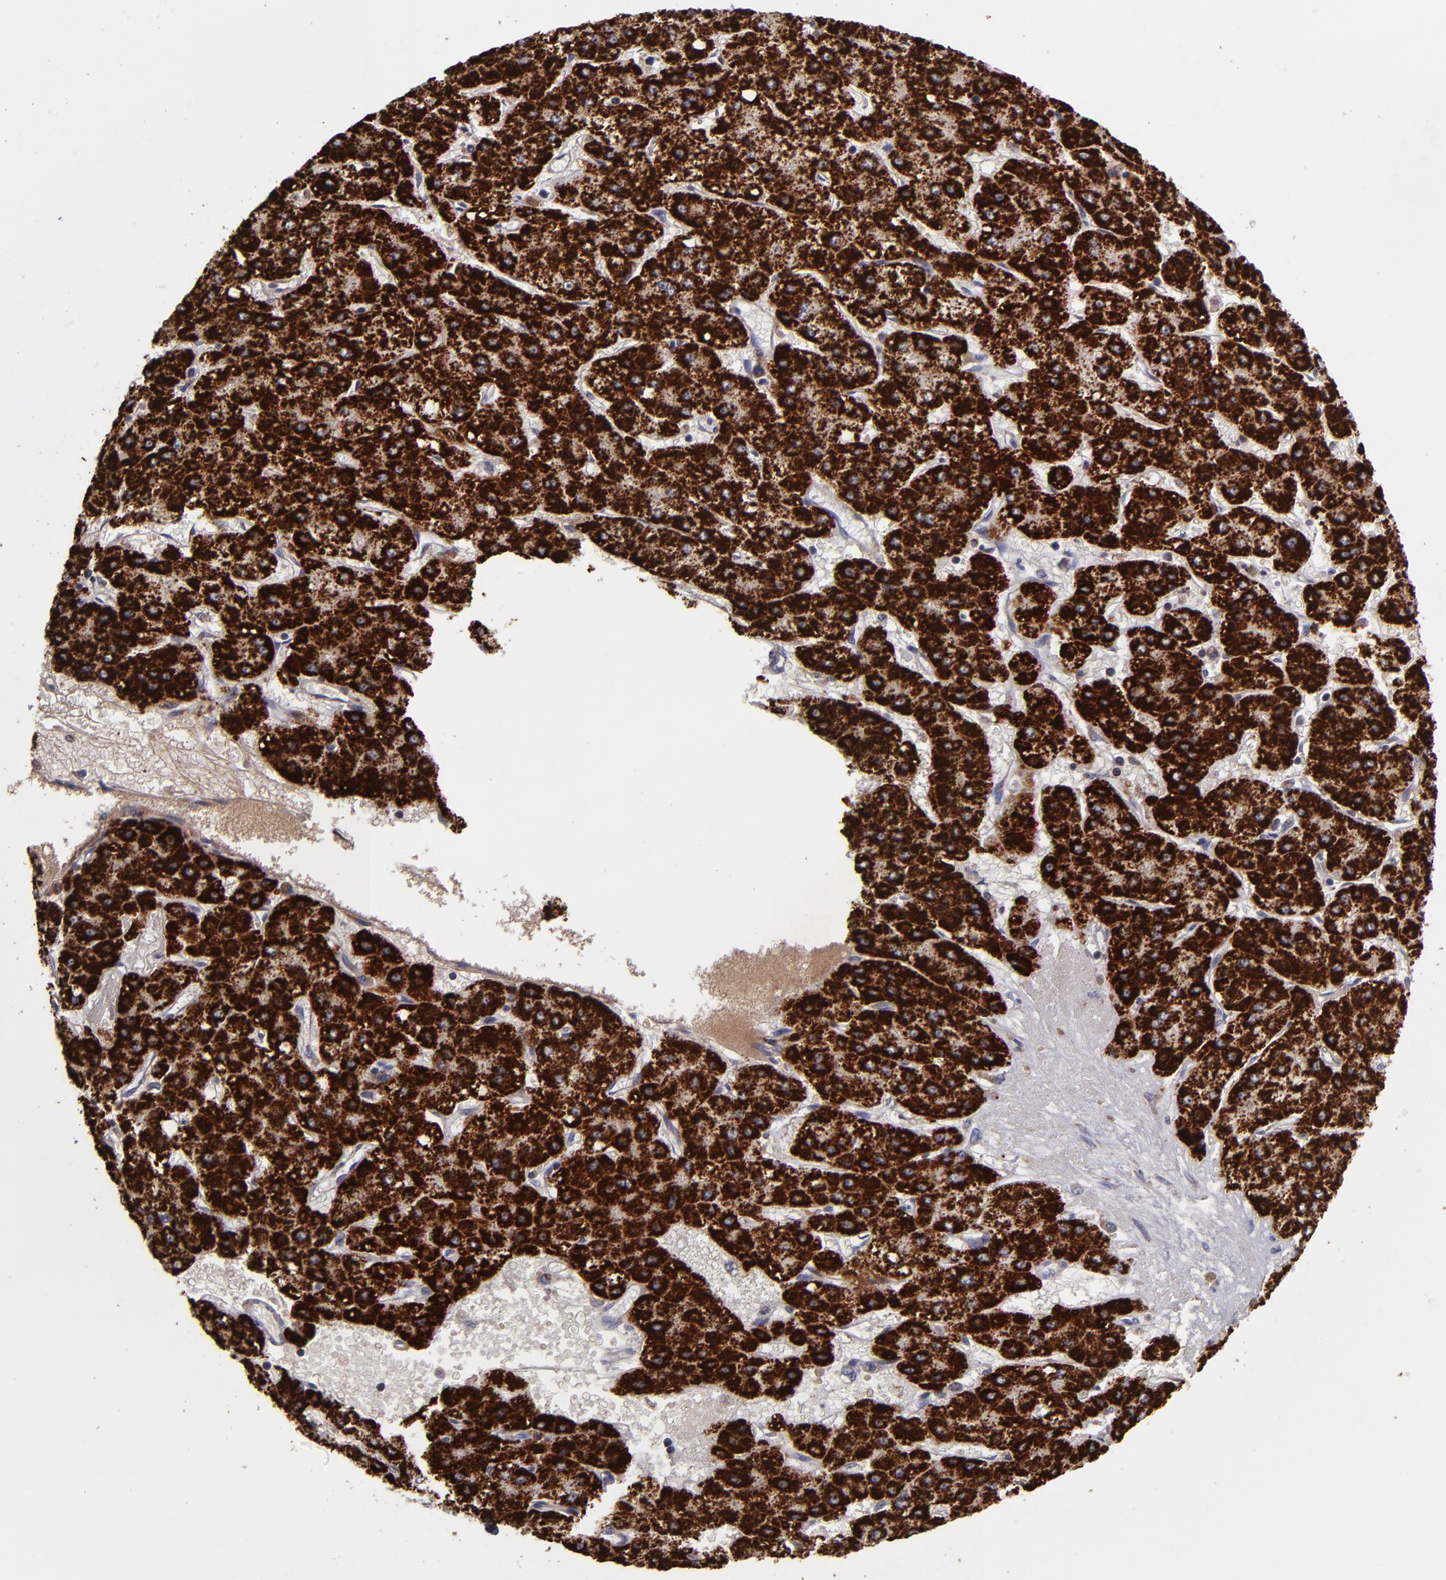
{"staining": {"intensity": "strong", "quantity": ">75%", "location": "cytoplasmic/membranous"}, "tissue": "liver cancer", "cell_type": "Tumor cells", "image_type": "cancer", "snomed": [{"axis": "morphology", "description": "Carcinoma, Hepatocellular, NOS"}, {"axis": "topography", "description": "Liver"}], "caption": "Human hepatocellular carcinoma (liver) stained with a protein marker displays strong staining in tumor cells.", "gene": "CLTA", "patient": {"sex": "female", "age": 52}}